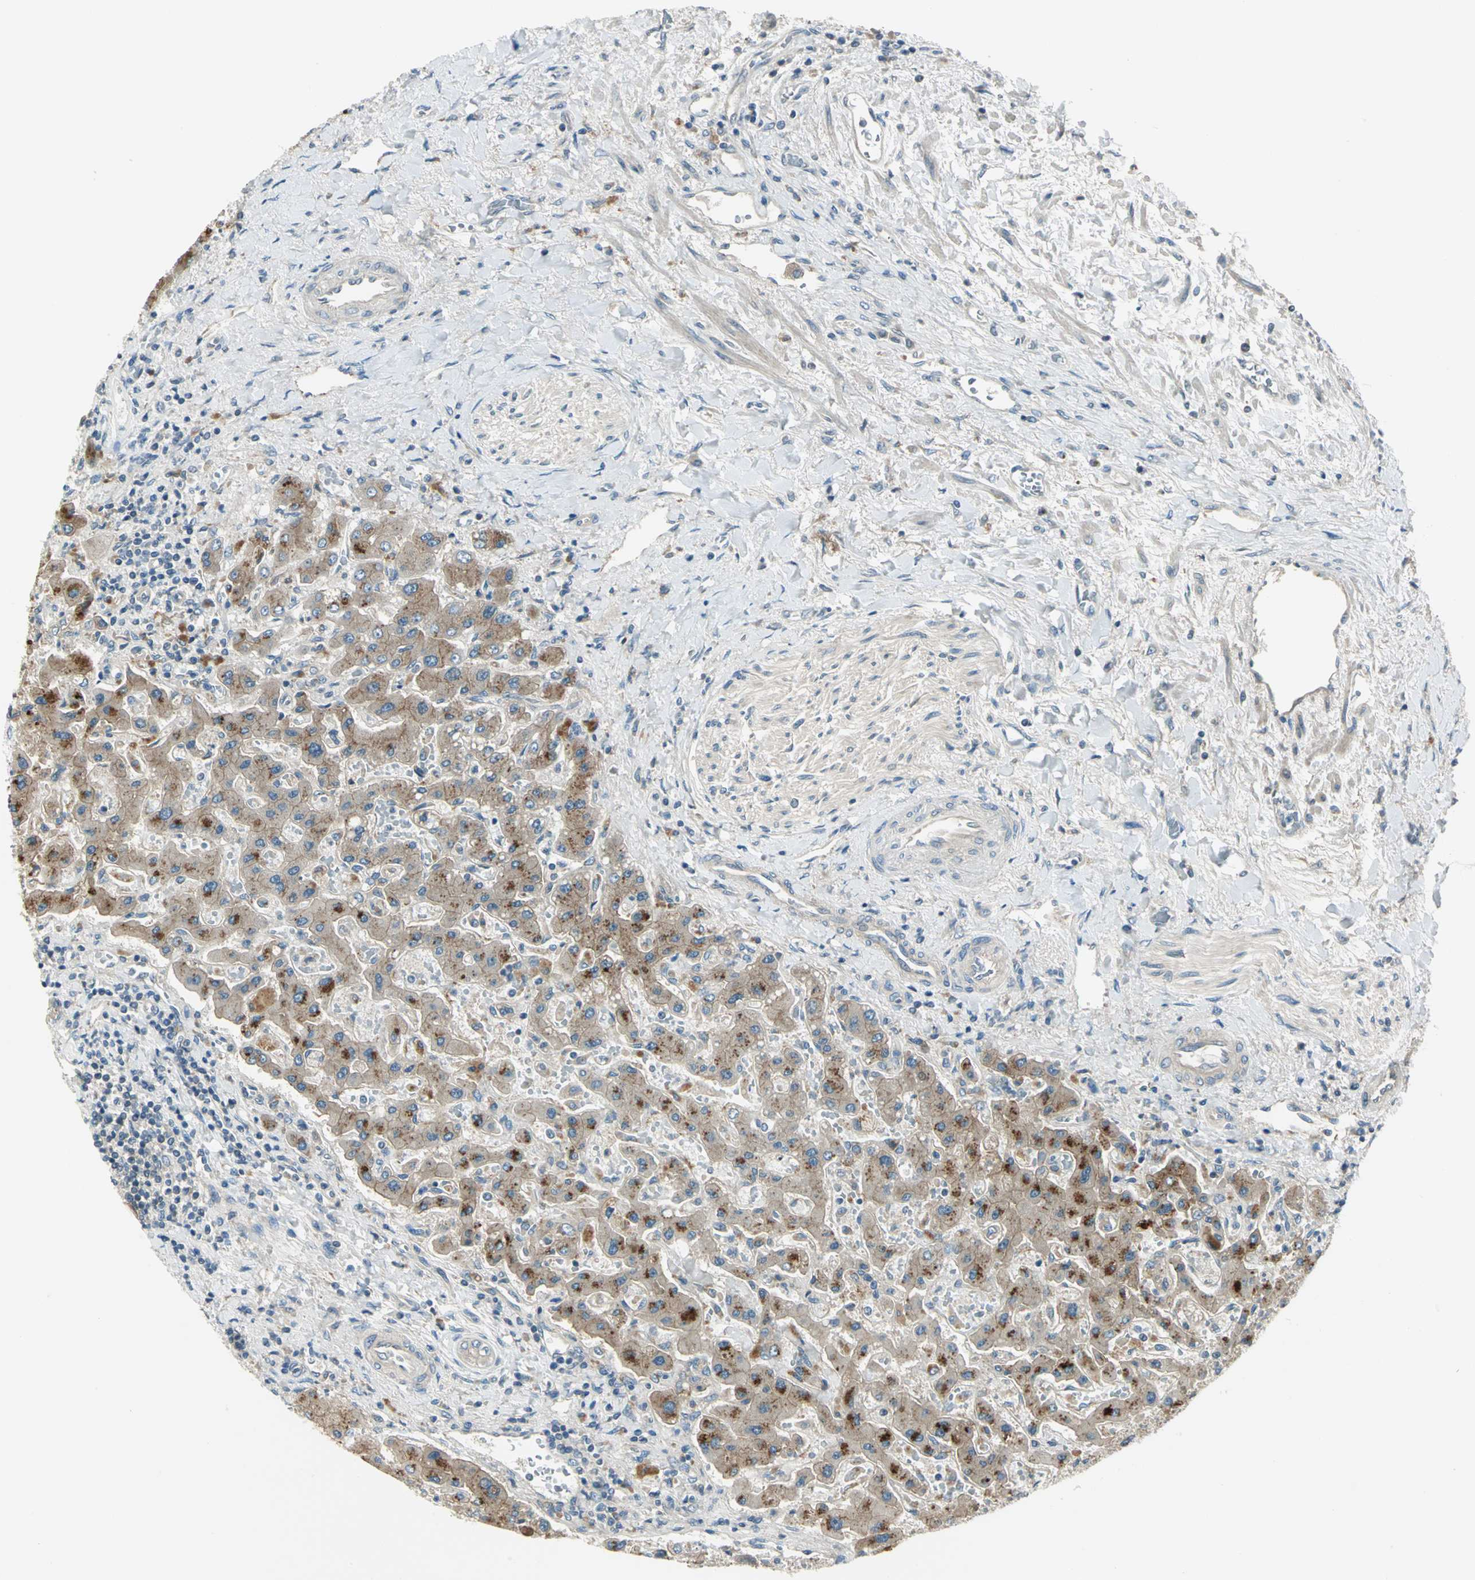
{"staining": {"intensity": "moderate", "quantity": ">75%", "location": "cytoplasmic/membranous"}, "tissue": "liver cancer", "cell_type": "Tumor cells", "image_type": "cancer", "snomed": [{"axis": "morphology", "description": "Cholangiocarcinoma"}, {"axis": "topography", "description": "Liver"}], "caption": "A brown stain shows moderate cytoplasmic/membranous positivity of a protein in human liver cancer tumor cells.", "gene": "PRKAA1", "patient": {"sex": "male", "age": 50}}